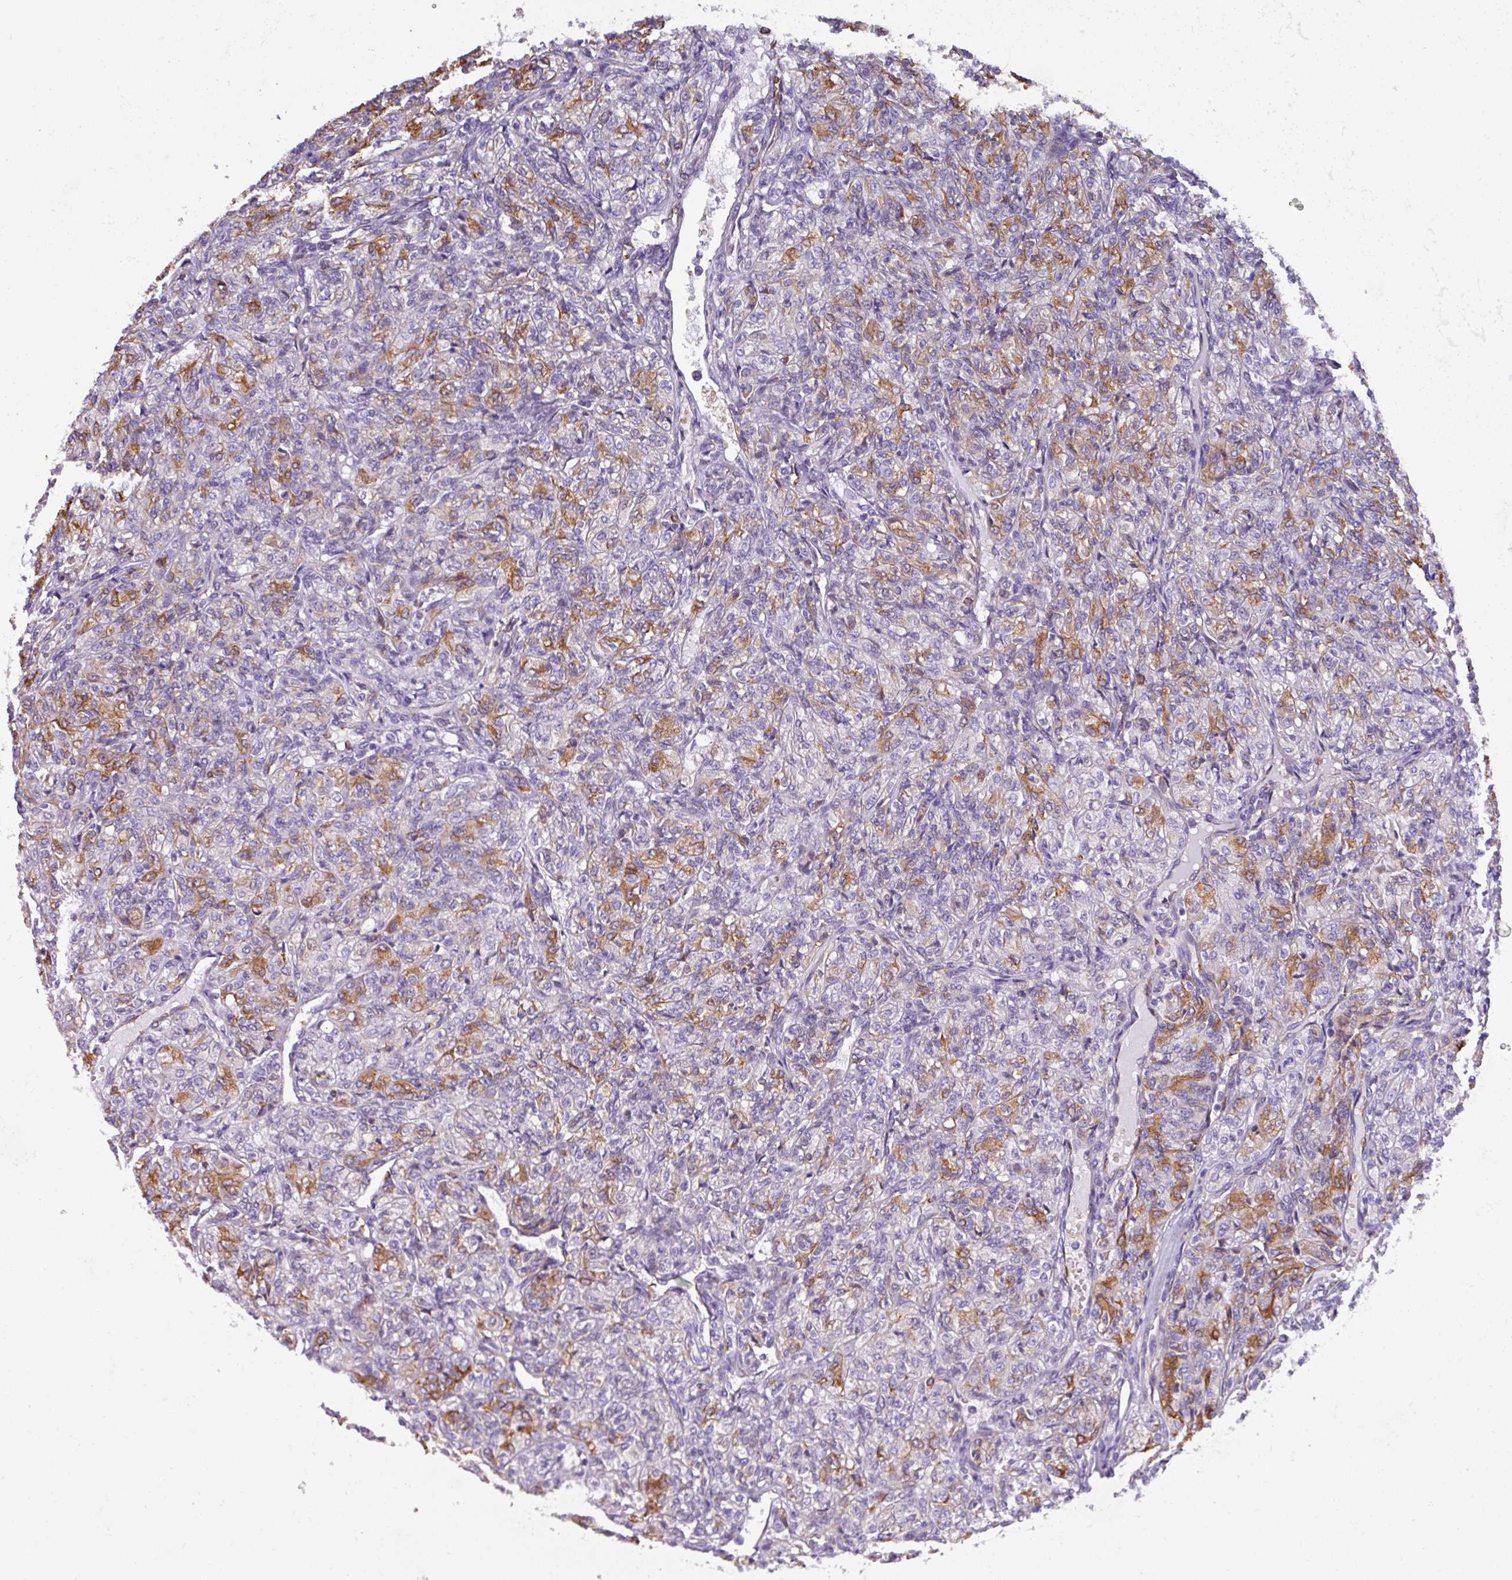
{"staining": {"intensity": "moderate", "quantity": "25%-75%", "location": "cytoplasmic/membranous"}, "tissue": "renal cancer", "cell_type": "Tumor cells", "image_type": "cancer", "snomed": [{"axis": "morphology", "description": "Adenocarcinoma, NOS"}, {"axis": "topography", "description": "Kidney"}], "caption": "A high-resolution micrograph shows IHC staining of renal adenocarcinoma, which displays moderate cytoplasmic/membranous staining in approximately 25%-75% of tumor cells.", "gene": "BUD23", "patient": {"sex": "male", "age": 77}}